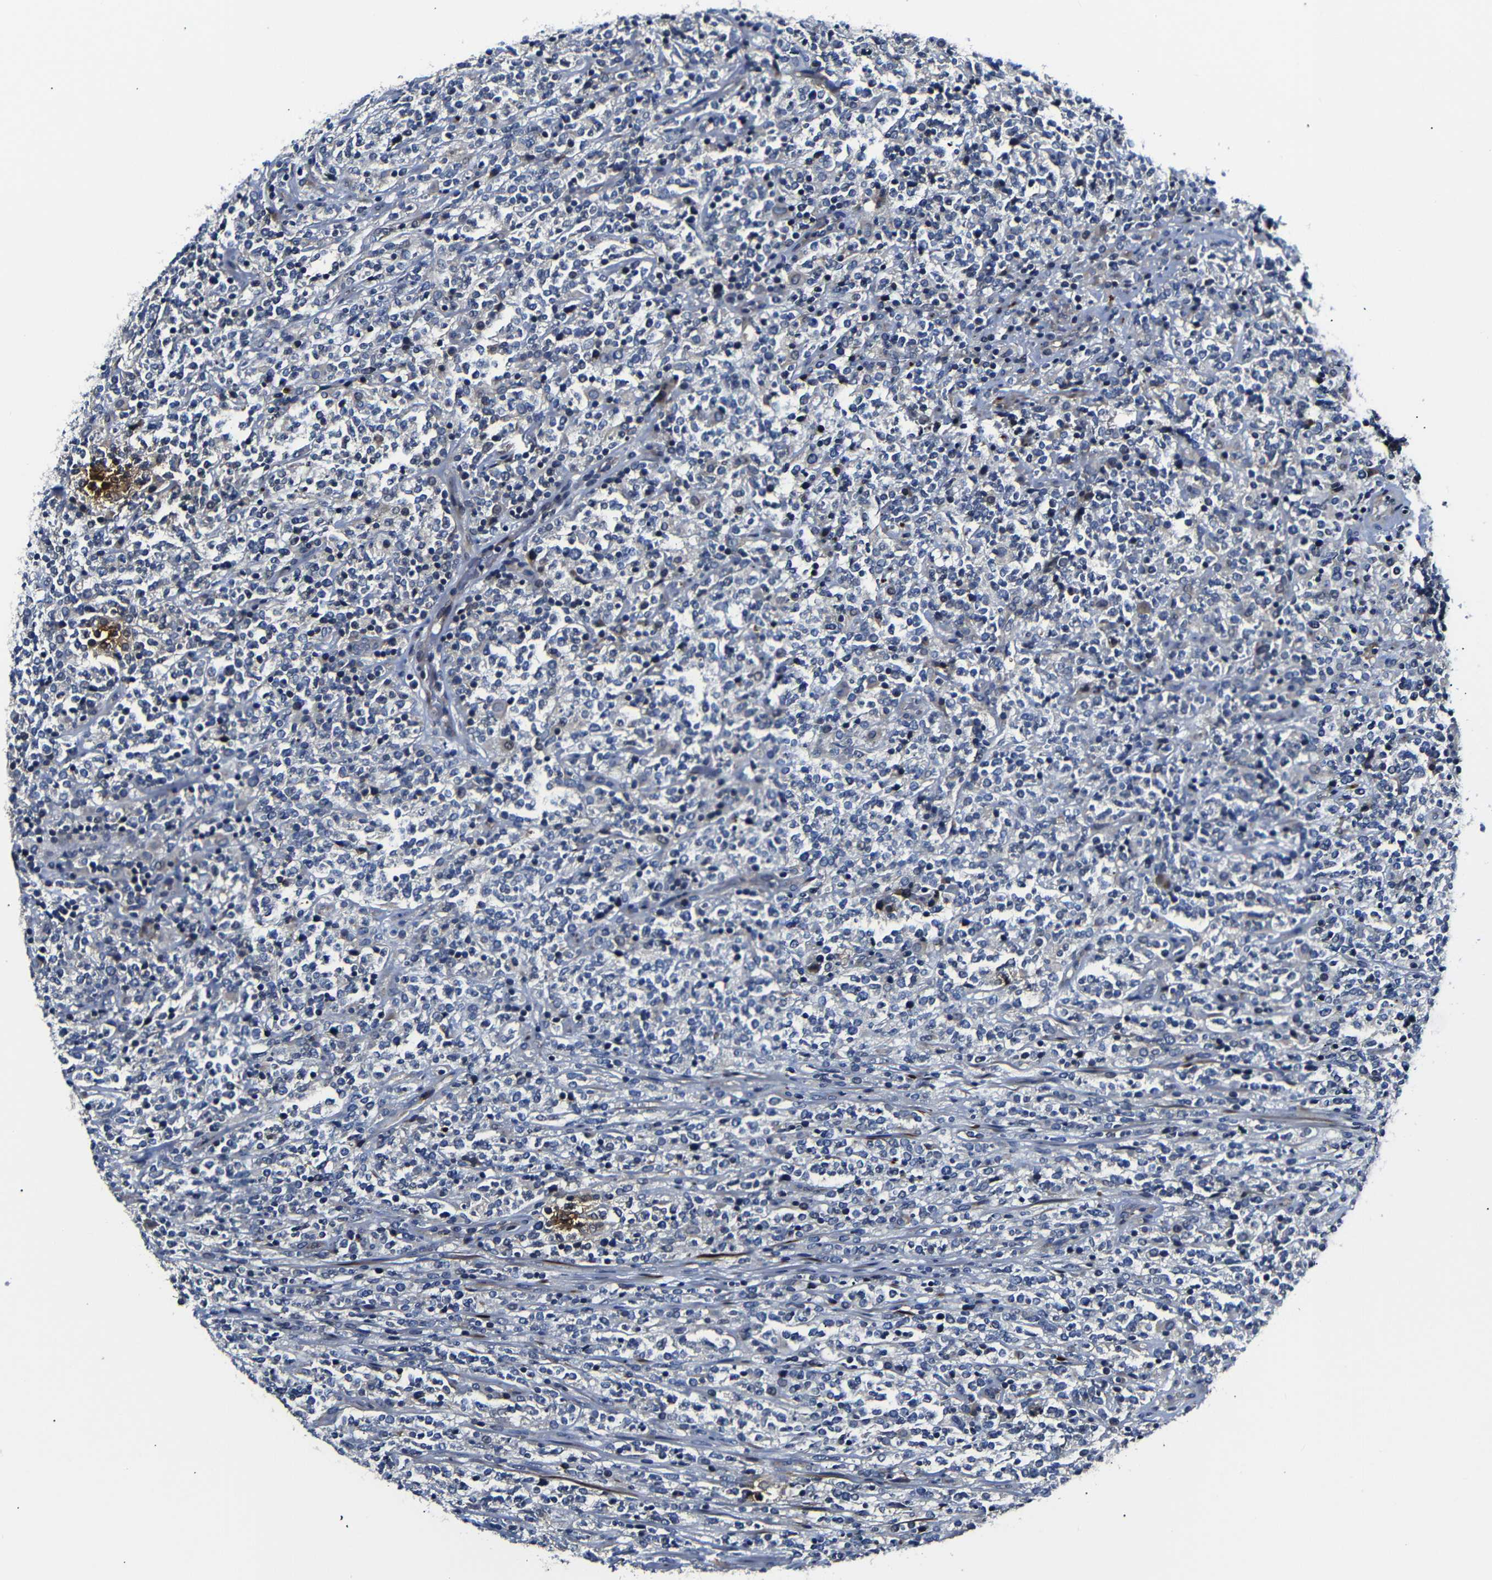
{"staining": {"intensity": "negative", "quantity": "none", "location": "none"}, "tissue": "lymphoma", "cell_type": "Tumor cells", "image_type": "cancer", "snomed": [{"axis": "morphology", "description": "Malignant lymphoma, non-Hodgkin's type, High grade"}, {"axis": "topography", "description": "Soft tissue"}], "caption": "This is a photomicrograph of immunohistochemistry (IHC) staining of malignant lymphoma, non-Hodgkin's type (high-grade), which shows no staining in tumor cells.", "gene": "AFDN", "patient": {"sex": "male", "age": 18}}